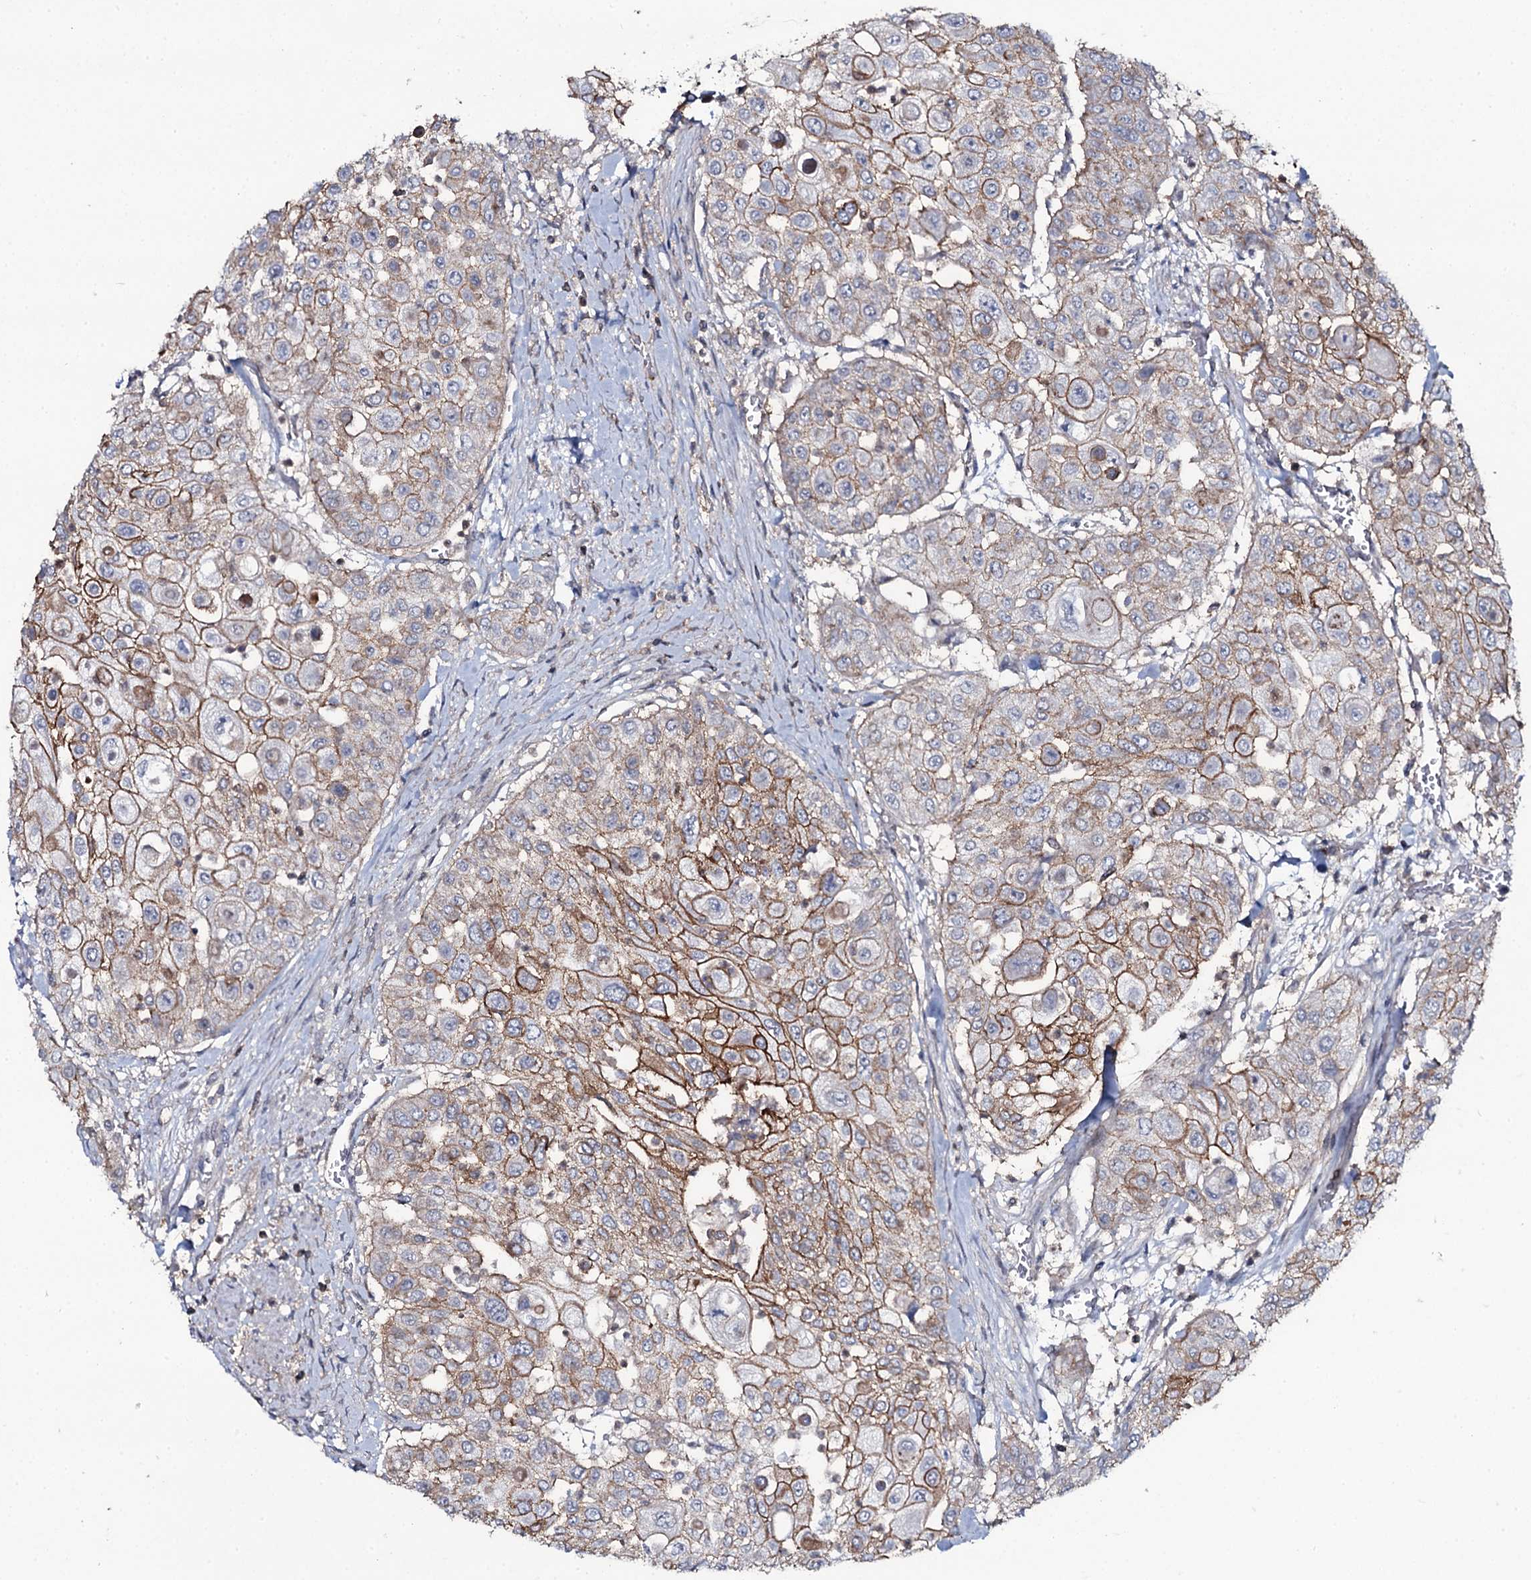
{"staining": {"intensity": "strong", "quantity": ">75%", "location": "cytoplasmic/membranous"}, "tissue": "urothelial cancer", "cell_type": "Tumor cells", "image_type": "cancer", "snomed": [{"axis": "morphology", "description": "Urothelial carcinoma, High grade"}, {"axis": "topography", "description": "Urinary bladder"}], "caption": "Human urothelial cancer stained for a protein (brown) reveals strong cytoplasmic/membranous positive staining in about >75% of tumor cells.", "gene": "SNAP23", "patient": {"sex": "female", "age": 79}}